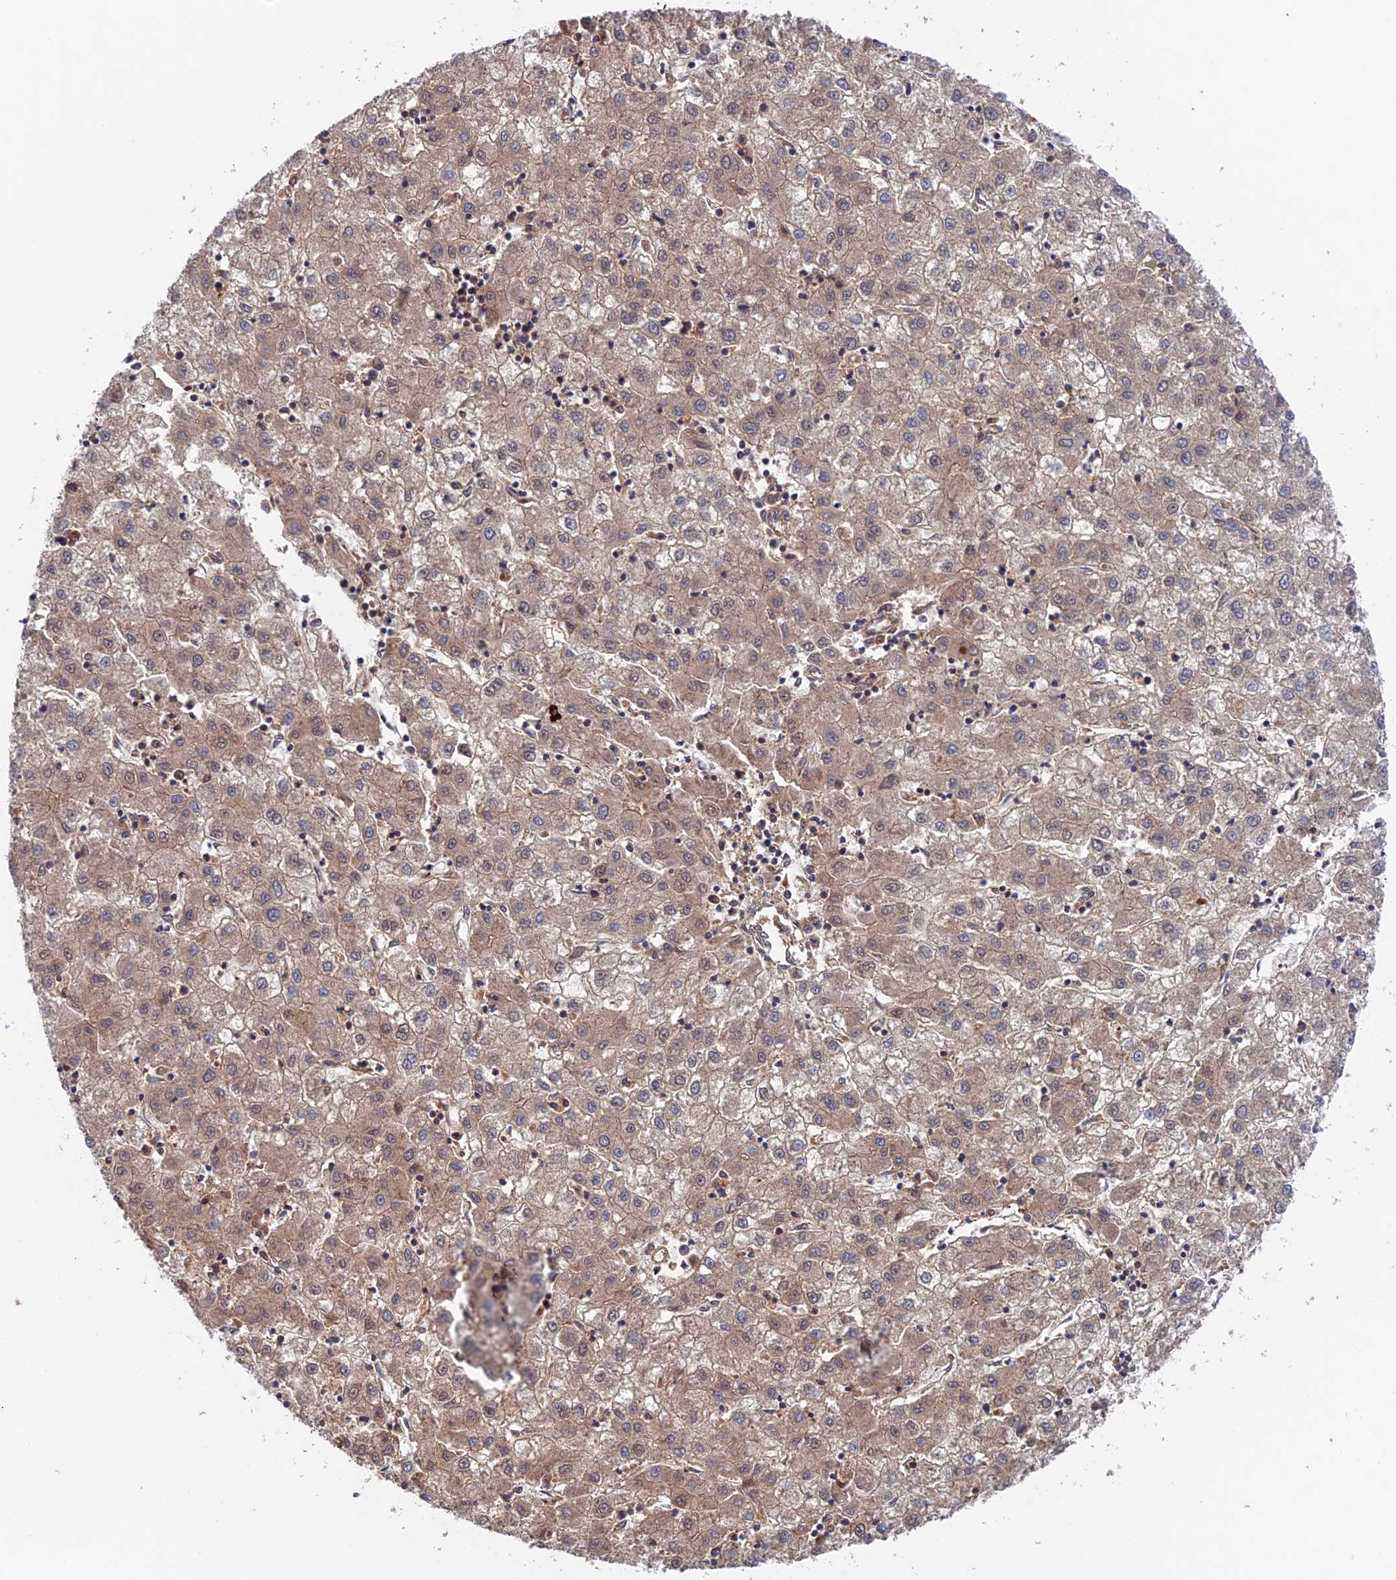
{"staining": {"intensity": "weak", "quantity": "25%-75%", "location": "cytoplasmic/membranous"}, "tissue": "liver cancer", "cell_type": "Tumor cells", "image_type": "cancer", "snomed": [{"axis": "morphology", "description": "Carcinoma, Hepatocellular, NOS"}, {"axis": "topography", "description": "Liver"}], "caption": "Brown immunohistochemical staining in human hepatocellular carcinoma (liver) shows weak cytoplasmic/membranous positivity in about 25%-75% of tumor cells.", "gene": "NUDT16L1", "patient": {"sex": "male", "age": 72}}